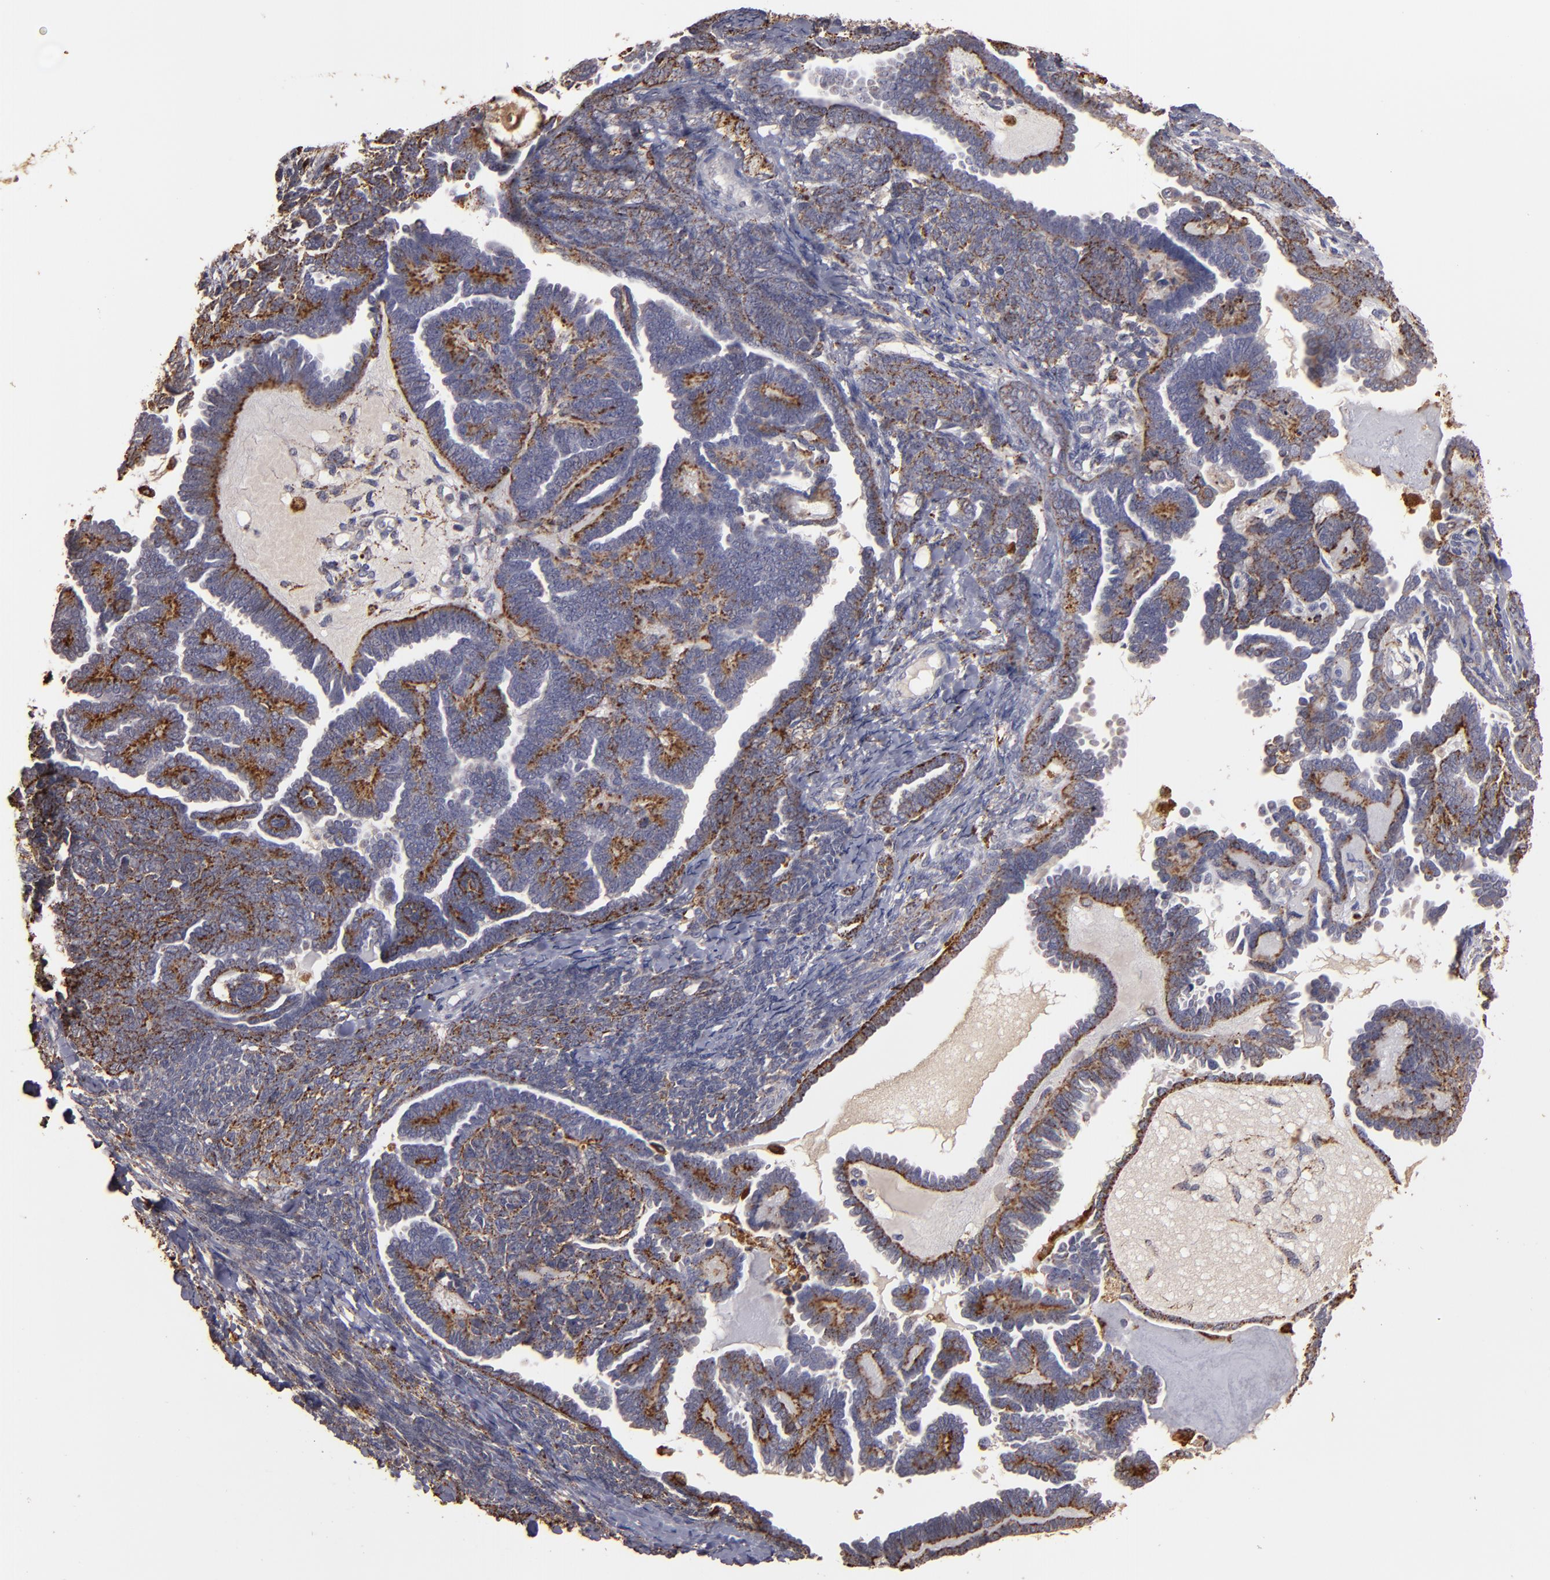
{"staining": {"intensity": "moderate", "quantity": ">75%", "location": "cytoplasmic/membranous"}, "tissue": "endometrial cancer", "cell_type": "Tumor cells", "image_type": "cancer", "snomed": [{"axis": "morphology", "description": "Neoplasm, malignant, NOS"}, {"axis": "topography", "description": "Endometrium"}], "caption": "An IHC photomicrograph of tumor tissue is shown. Protein staining in brown highlights moderate cytoplasmic/membranous positivity in endometrial cancer (malignant neoplasm) within tumor cells.", "gene": "TRAF1", "patient": {"sex": "female", "age": 74}}